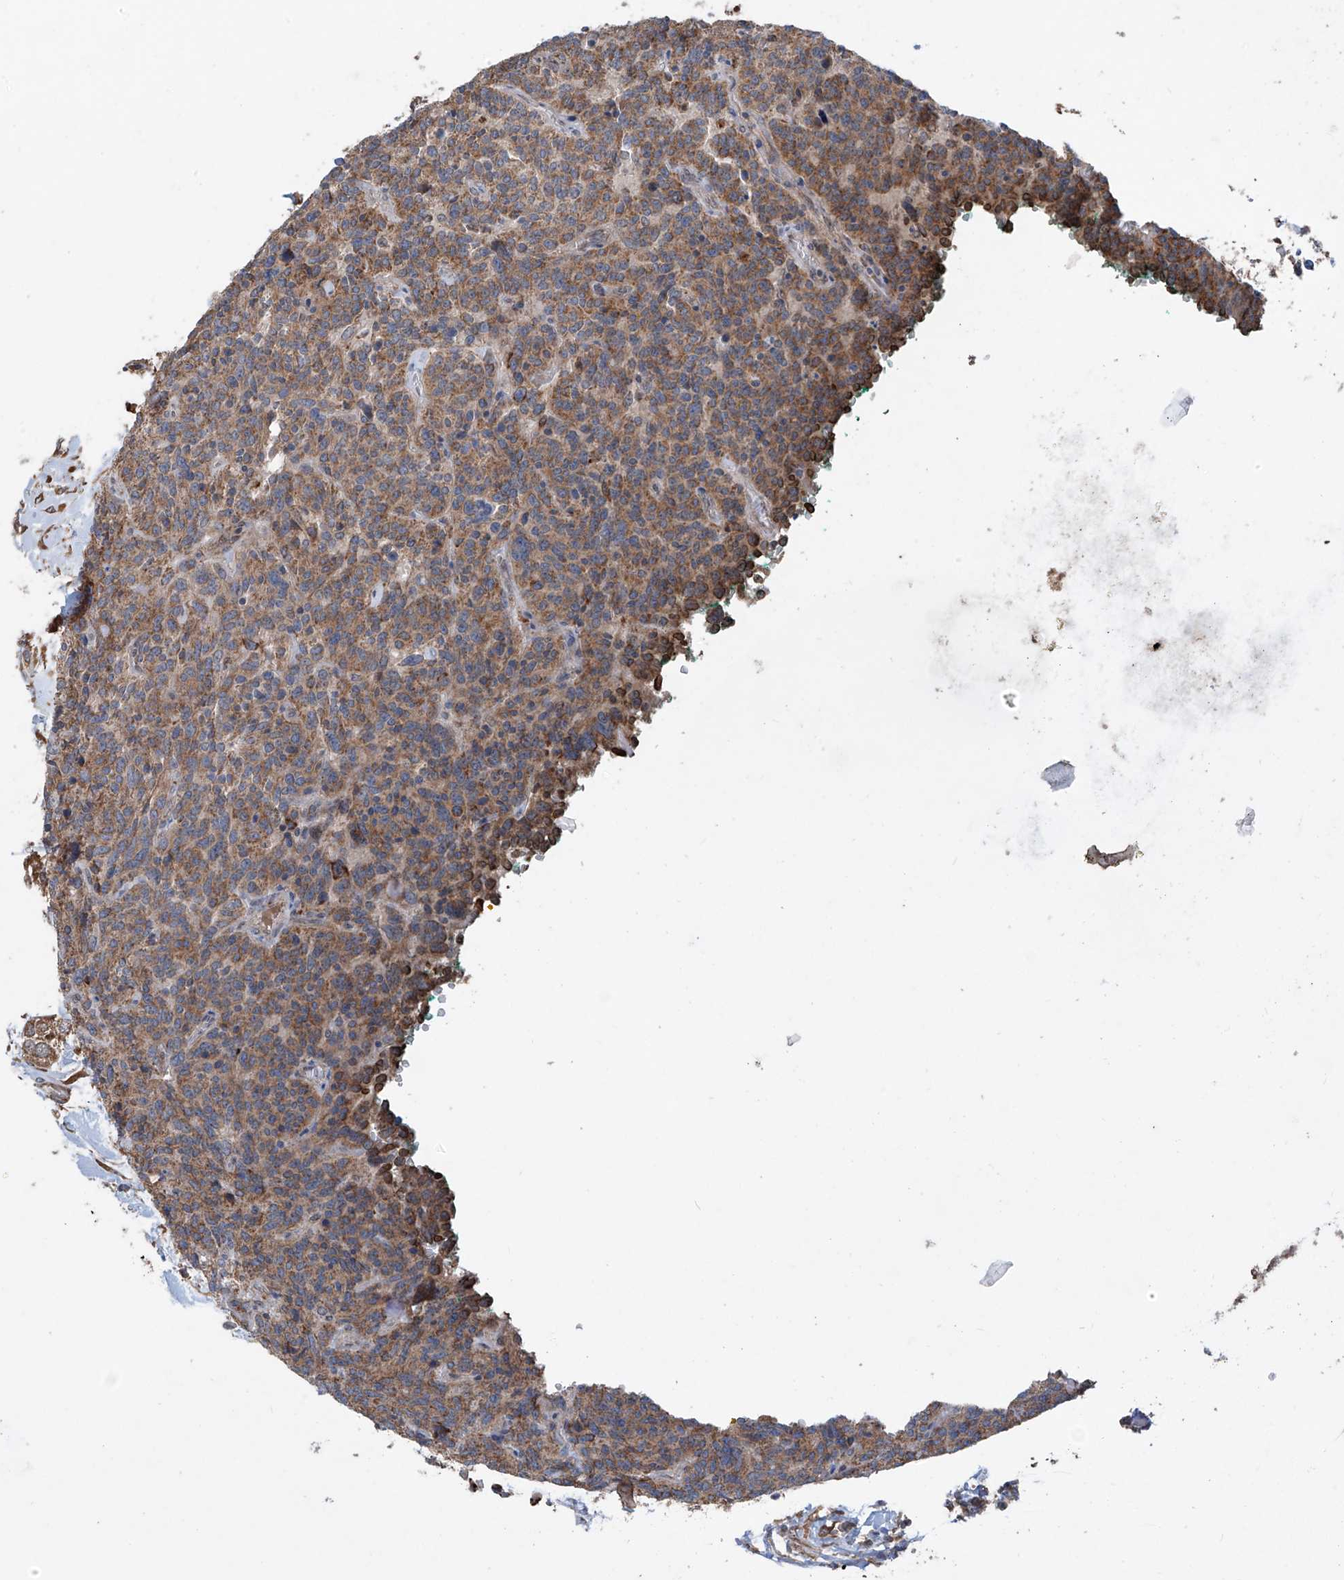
{"staining": {"intensity": "moderate", "quantity": ">75%", "location": "cytoplasmic/membranous"}, "tissue": "carcinoid", "cell_type": "Tumor cells", "image_type": "cancer", "snomed": [{"axis": "morphology", "description": "Carcinoid, malignant, NOS"}, {"axis": "topography", "description": "Lung"}], "caption": "Protein analysis of carcinoid tissue shows moderate cytoplasmic/membranous staining in about >75% of tumor cells.", "gene": "SAMD3", "patient": {"sex": "female", "age": 46}}